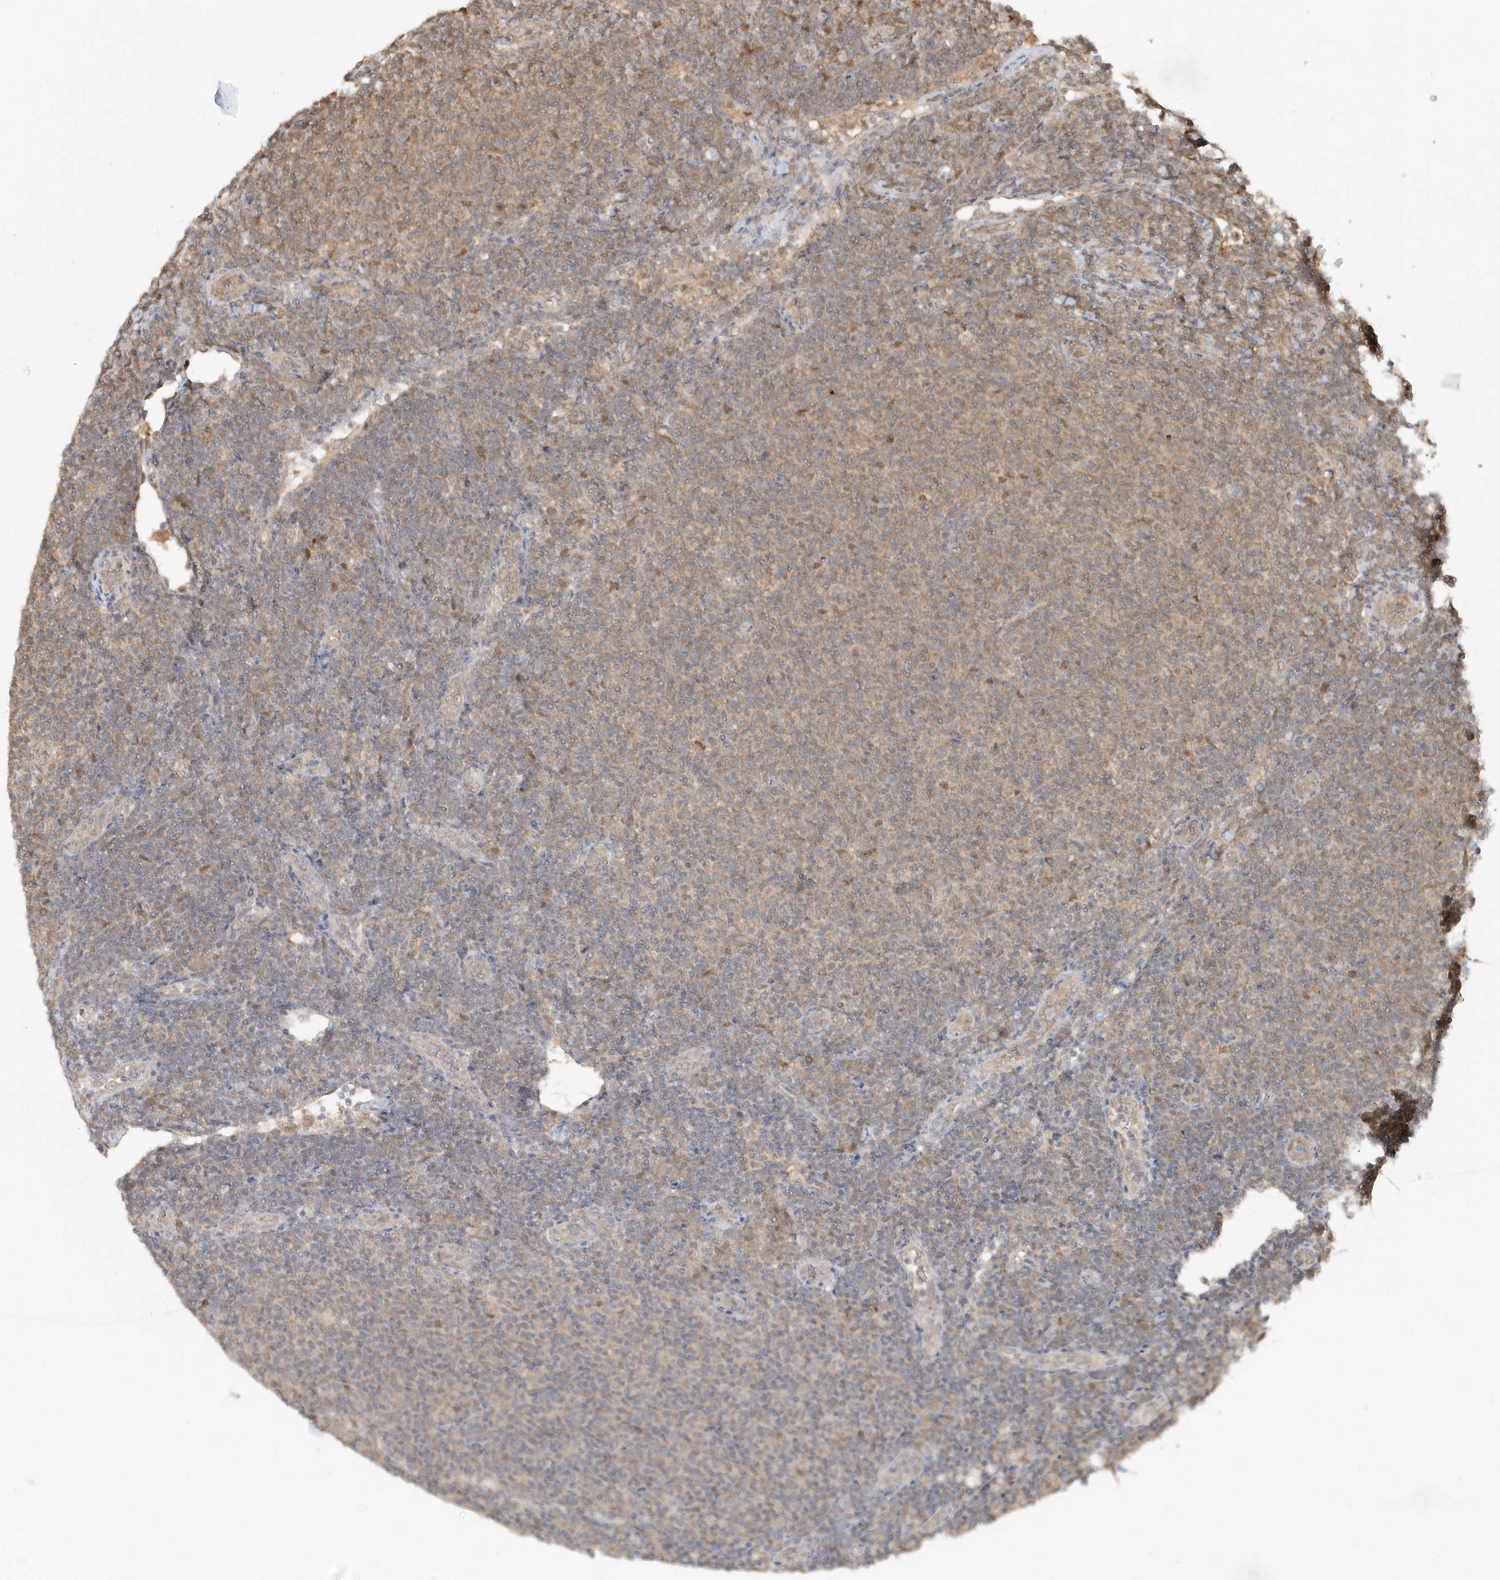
{"staining": {"intensity": "weak", "quantity": "25%-75%", "location": "cytoplasmic/membranous"}, "tissue": "lymphoma", "cell_type": "Tumor cells", "image_type": "cancer", "snomed": [{"axis": "morphology", "description": "Malignant lymphoma, non-Hodgkin's type, Low grade"}, {"axis": "topography", "description": "Lymph node"}], "caption": "Immunohistochemistry (IHC) of malignant lymphoma, non-Hodgkin's type (low-grade) reveals low levels of weak cytoplasmic/membranous expression in approximately 25%-75% of tumor cells.", "gene": "PSMD6", "patient": {"sex": "male", "age": 66}}